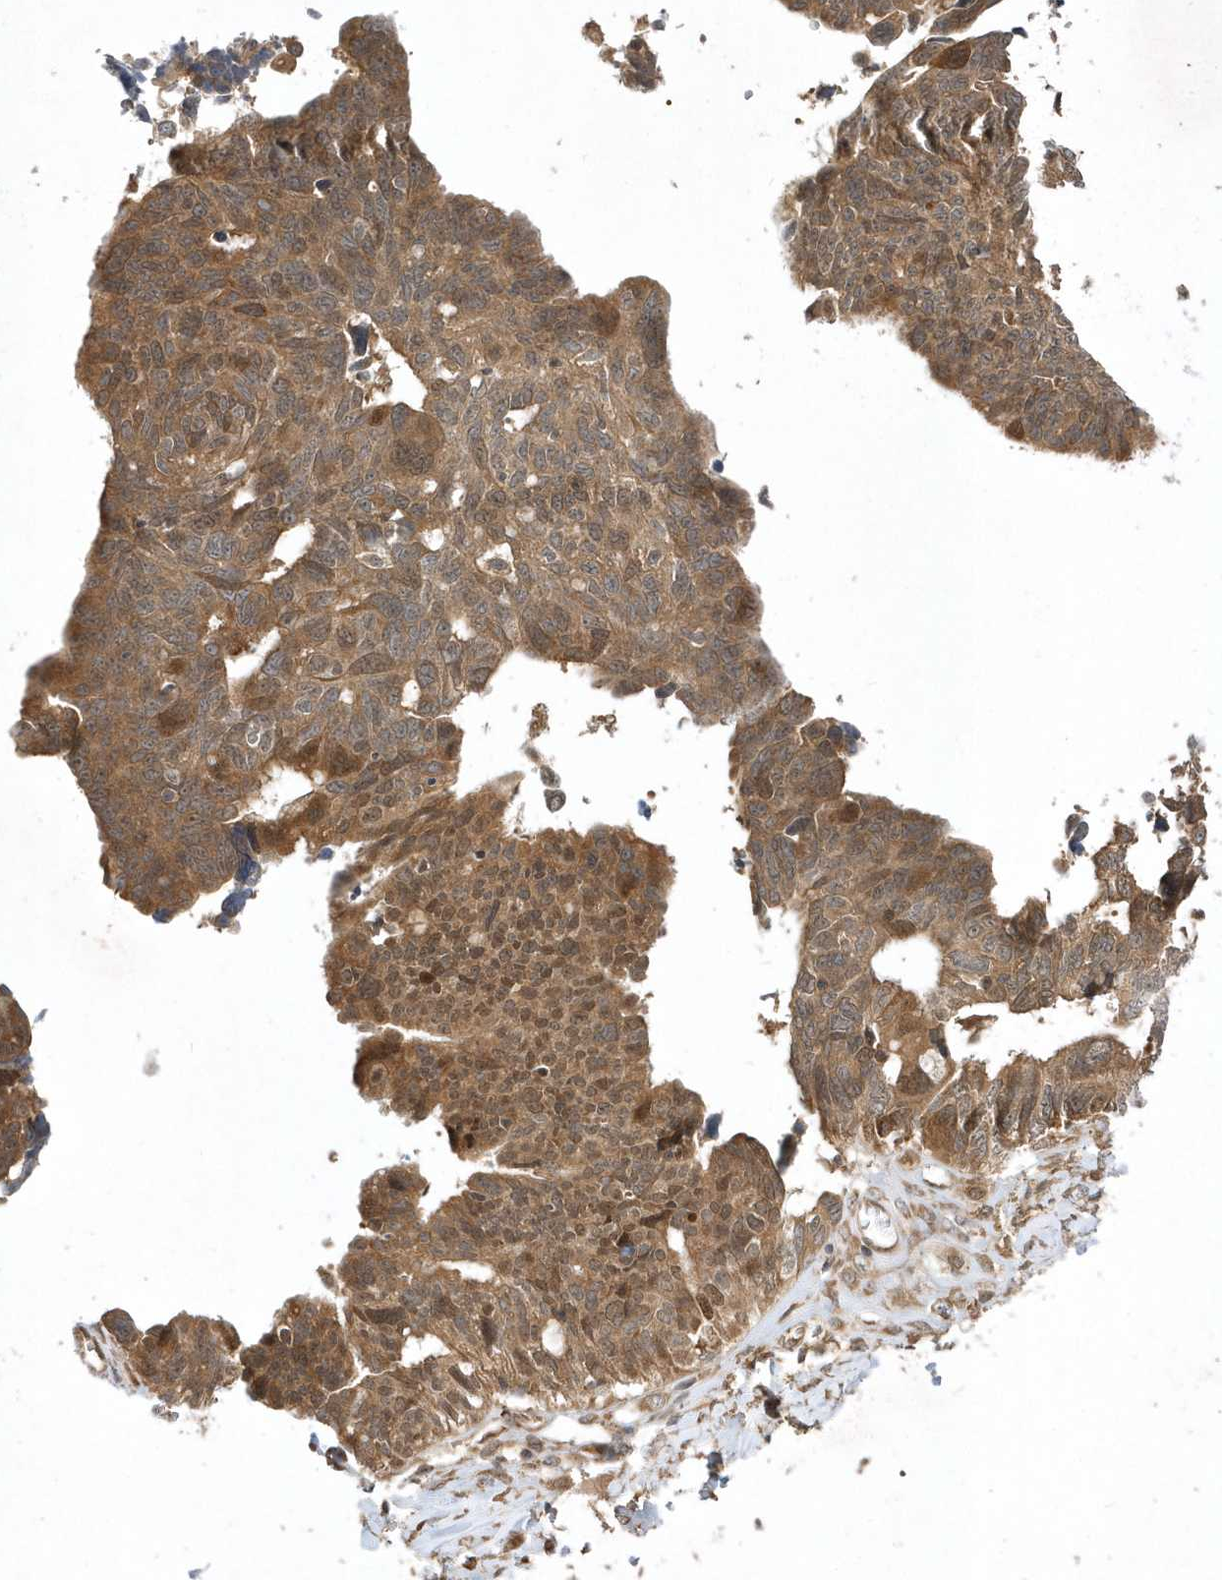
{"staining": {"intensity": "moderate", "quantity": ">75%", "location": "cytoplasmic/membranous,nuclear"}, "tissue": "ovarian cancer", "cell_type": "Tumor cells", "image_type": "cancer", "snomed": [{"axis": "morphology", "description": "Cystadenocarcinoma, serous, NOS"}, {"axis": "topography", "description": "Ovary"}], "caption": "Immunohistochemistry staining of serous cystadenocarcinoma (ovarian), which displays medium levels of moderate cytoplasmic/membranous and nuclear expression in approximately >75% of tumor cells indicating moderate cytoplasmic/membranous and nuclear protein positivity. The staining was performed using DAB (brown) for protein detection and nuclei were counterstained in hematoxylin (blue).", "gene": "GFM2", "patient": {"sex": "female", "age": 79}}